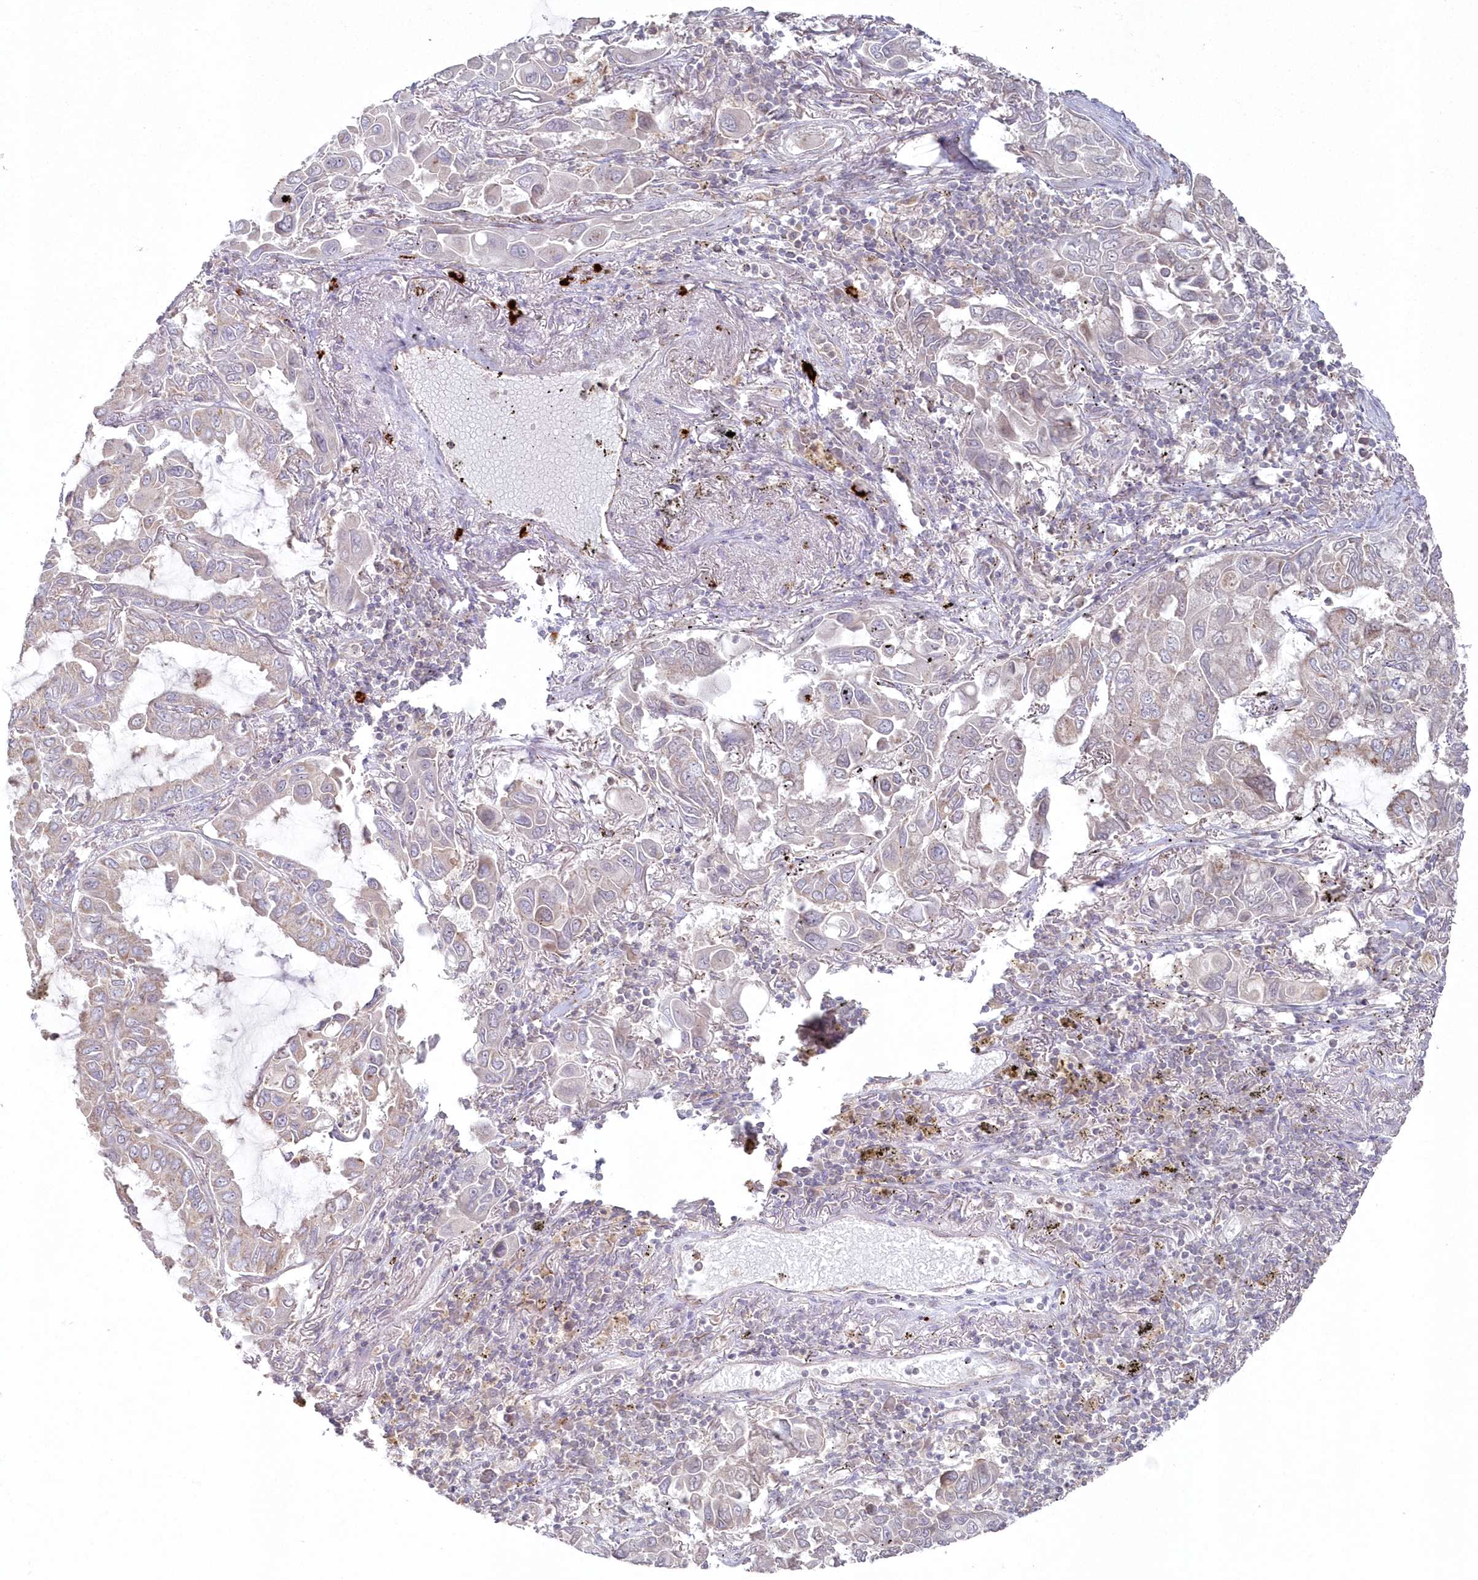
{"staining": {"intensity": "negative", "quantity": "none", "location": "none"}, "tissue": "lung cancer", "cell_type": "Tumor cells", "image_type": "cancer", "snomed": [{"axis": "morphology", "description": "Adenocarcinoma, NOS"}, {"axis": "topography", "description": "Lung"}], "caption": "Lung cancer (adenocarcinoma) stained for a protein using immunohistochemistry displays no positivity tumor cells.", "gene": "ARSB", "patient": {"sex": "male", "age": 64}}